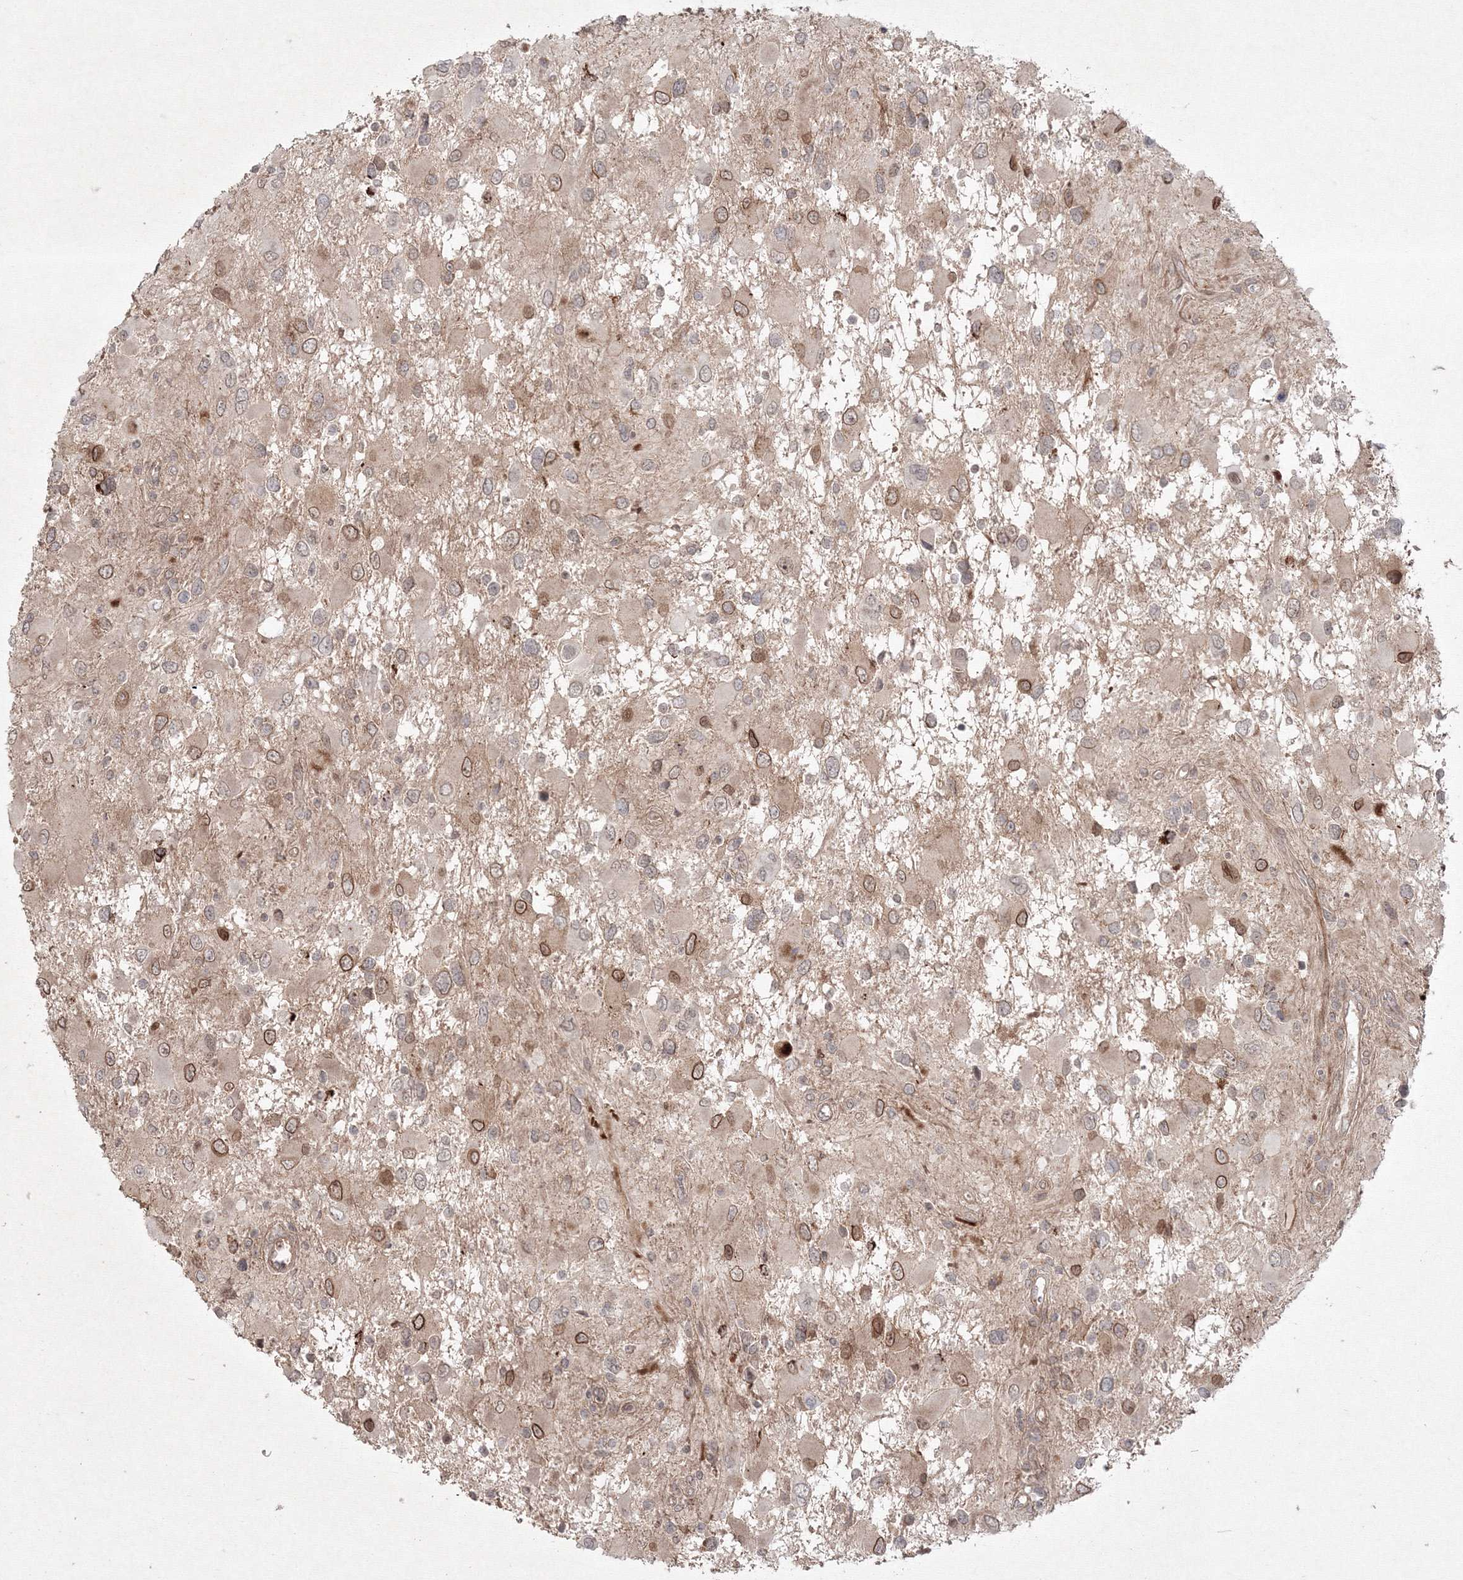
{"staining": {"intensity": "moderate", "quantity": "25%-75%", "location": "cytoplasmic/membranous,nuclear"}, "tissue": "glioma", "cell_type": "Tumor cells", "image_type": "cancer", "snomed": [{"axis": "morphology", "description": "Glioma, malignant, High grade"}, {"axis": "topography", "description": "Brain"}], "caption": "Glioma was stained to show a protein in brown. There is medium levels of moderate cytoplasmic/membranous and nuclear expression in approximately 25%-75% of tumor cells. (Stains: DAB (3,3'-diaminobenzidine) in brown, nuclei in blue, Microscopy: brightfield microscopy at high magnification).", "gene": "KIF20A", "patient": {"sex": "male", "age": 53}}